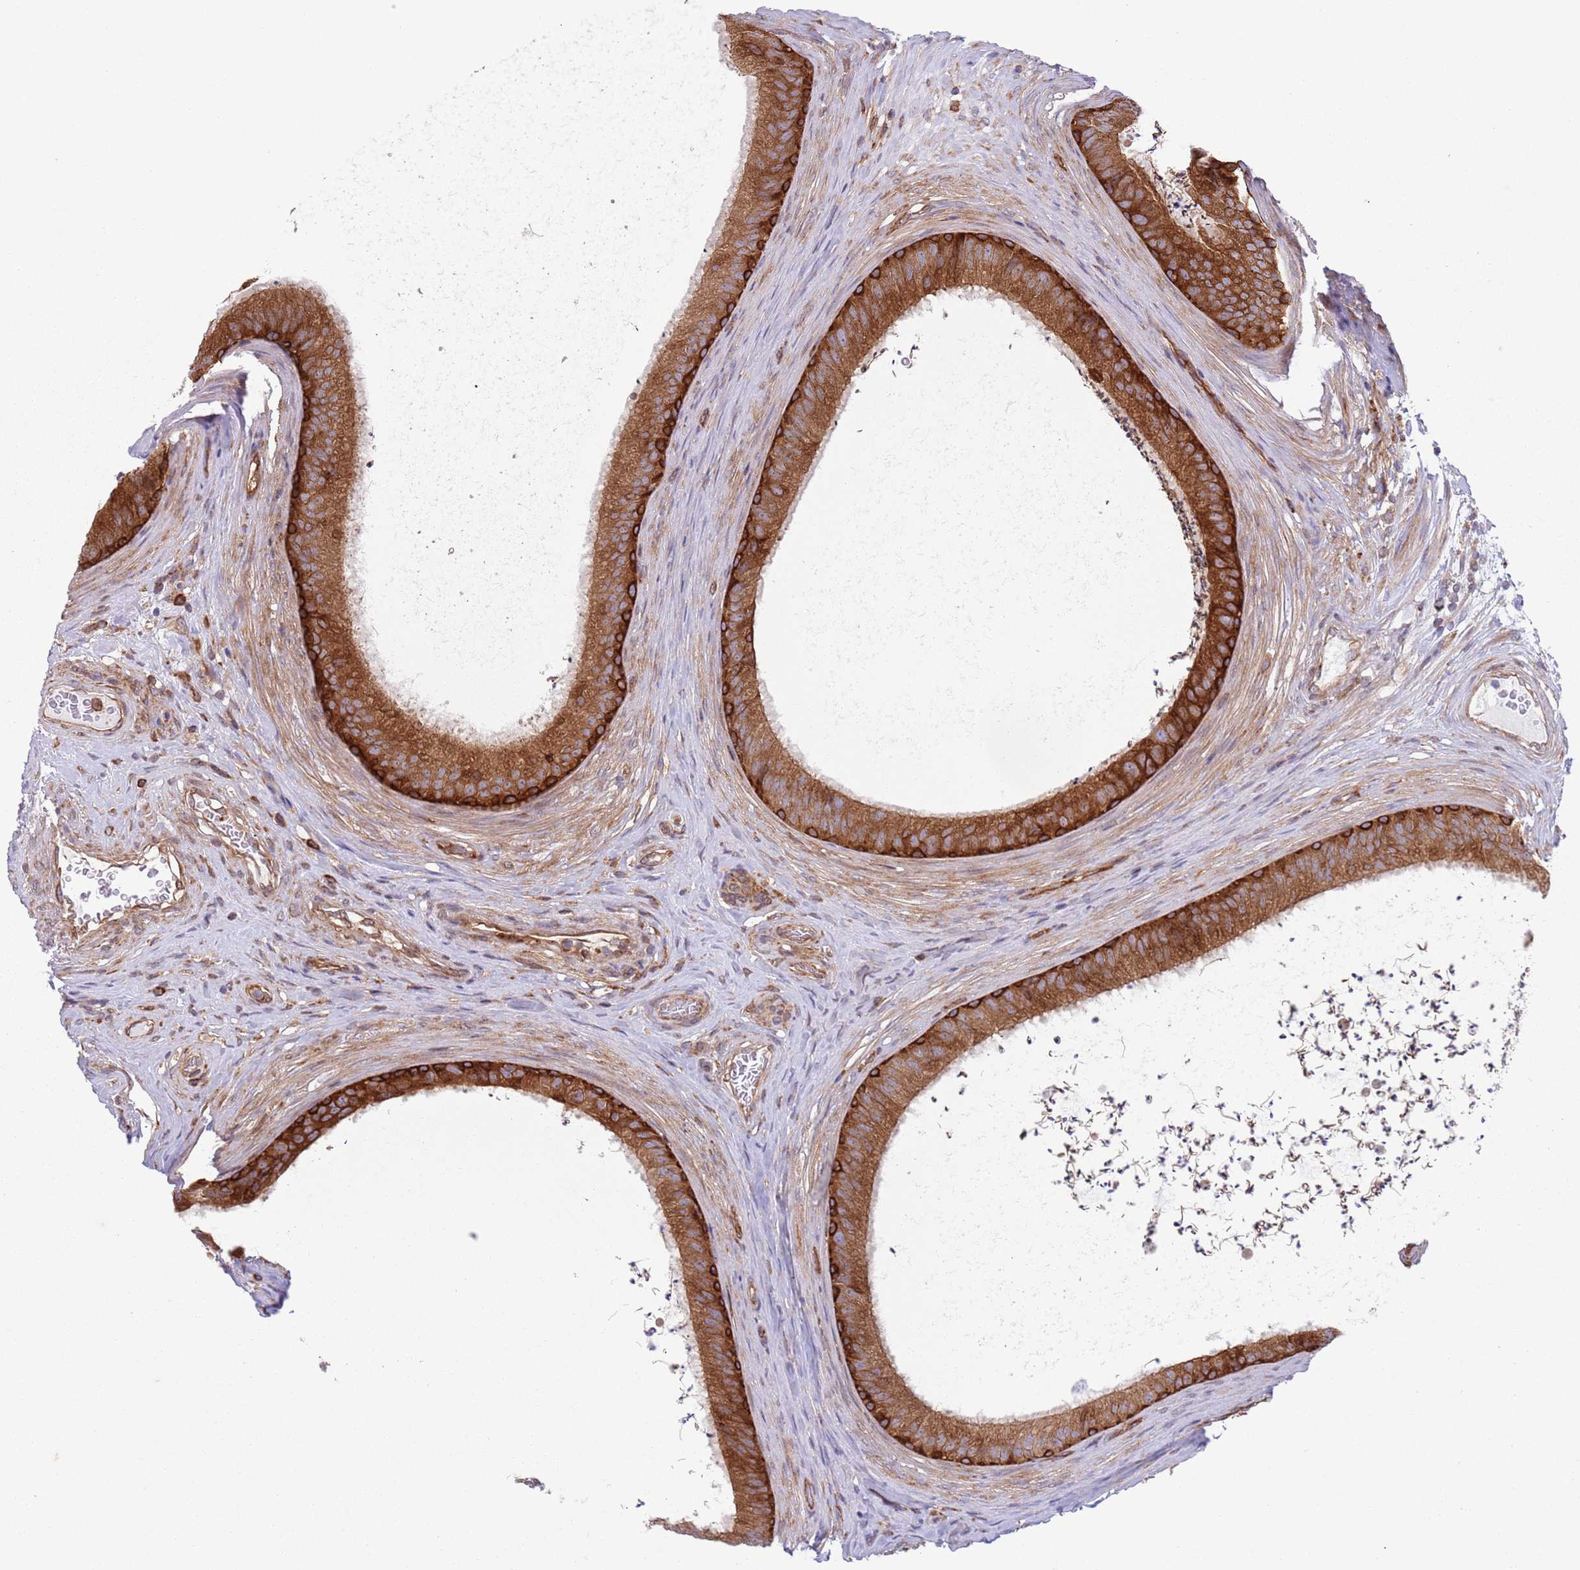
{"staining": {"intensity": "strong", "quantity": "25%-75%", "location": "cytoplasmic/membranous"}, "tissue": "epididymis", "cell_type": "Glandular cells", "image_type": "normal", "snomed": [{"axis": "morphology", "description": "Normal tissue, NOS"}, {"axis": "topography", "description": "Testis"}, {"axis": "topography", "description": "Epididymis"}], "caption": "Immunohistochemistry photomicrograph of unremarkable epididymis: epididymis stained using immunohistochemistry (IHC) exhibits high levels of strong protein expression localized specifically in the cytoplasmic/membranous of glandular cells, appearing as a cytoplasmic/membranous brown color.", "gene": "ZMYM5", "patient": {"sex": "male", "age": 41}}